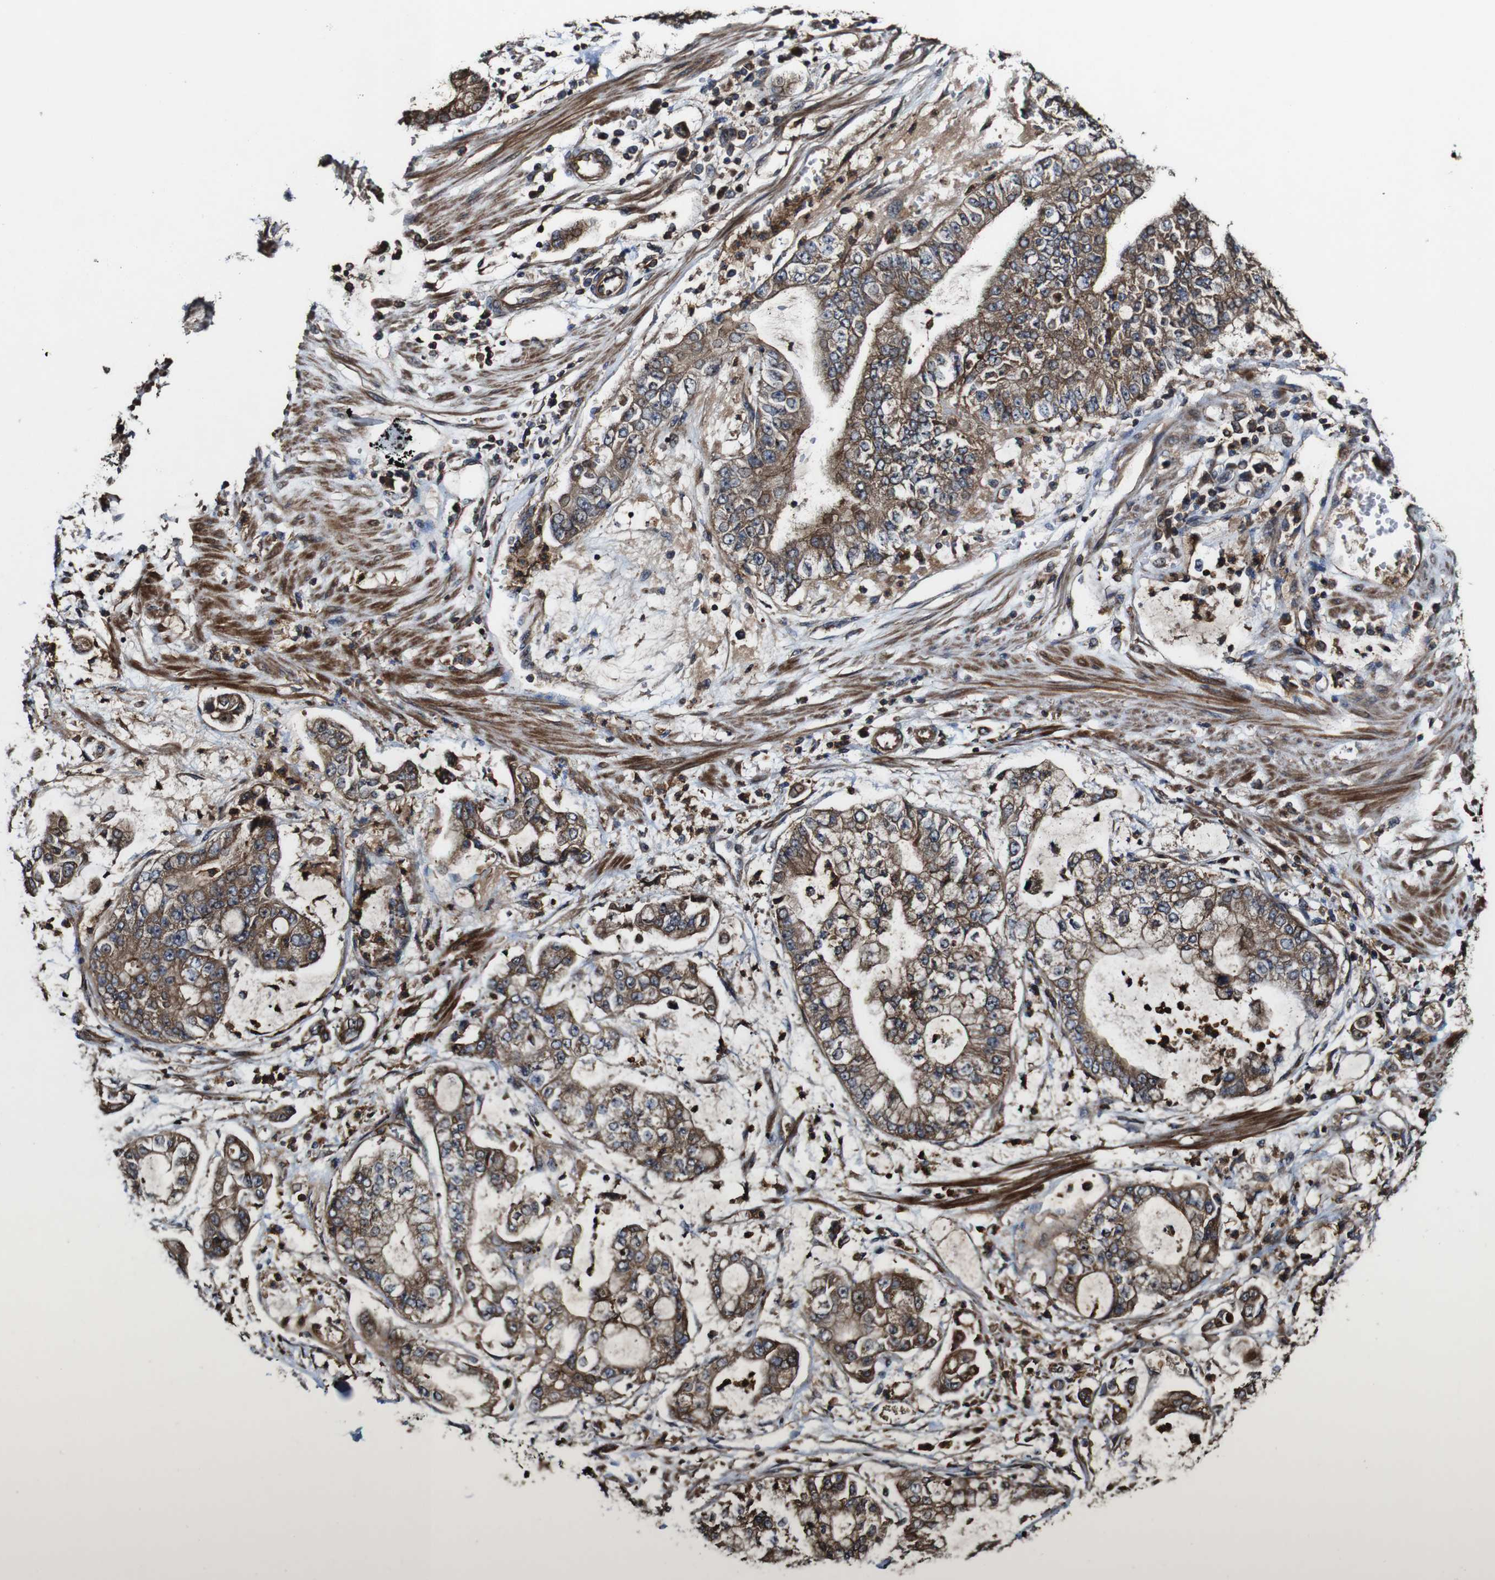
{"staining": {"intensity": "strong", "quantity": ">75%", "location": "cytoplasmic/membranous"}, "tissue": "stomach cancer", "cell_type": "Tumor cells", "image_type": "cancer", "snomed": [{"axis": "morphology", "description": "Adenocarcinoma, NOS"}, {"axis": "topography", "description": "Stomach"}], "caption": "Immunohistochemistry (IHC) (DAB) staining of adenocarcinoma (stomach) demonstrates strong cytoplasmic/membranous protein positivity in approximately >75% of tumor cells.", "gene": "TNIK", "patient": {"sex": "male", "age": 76}}